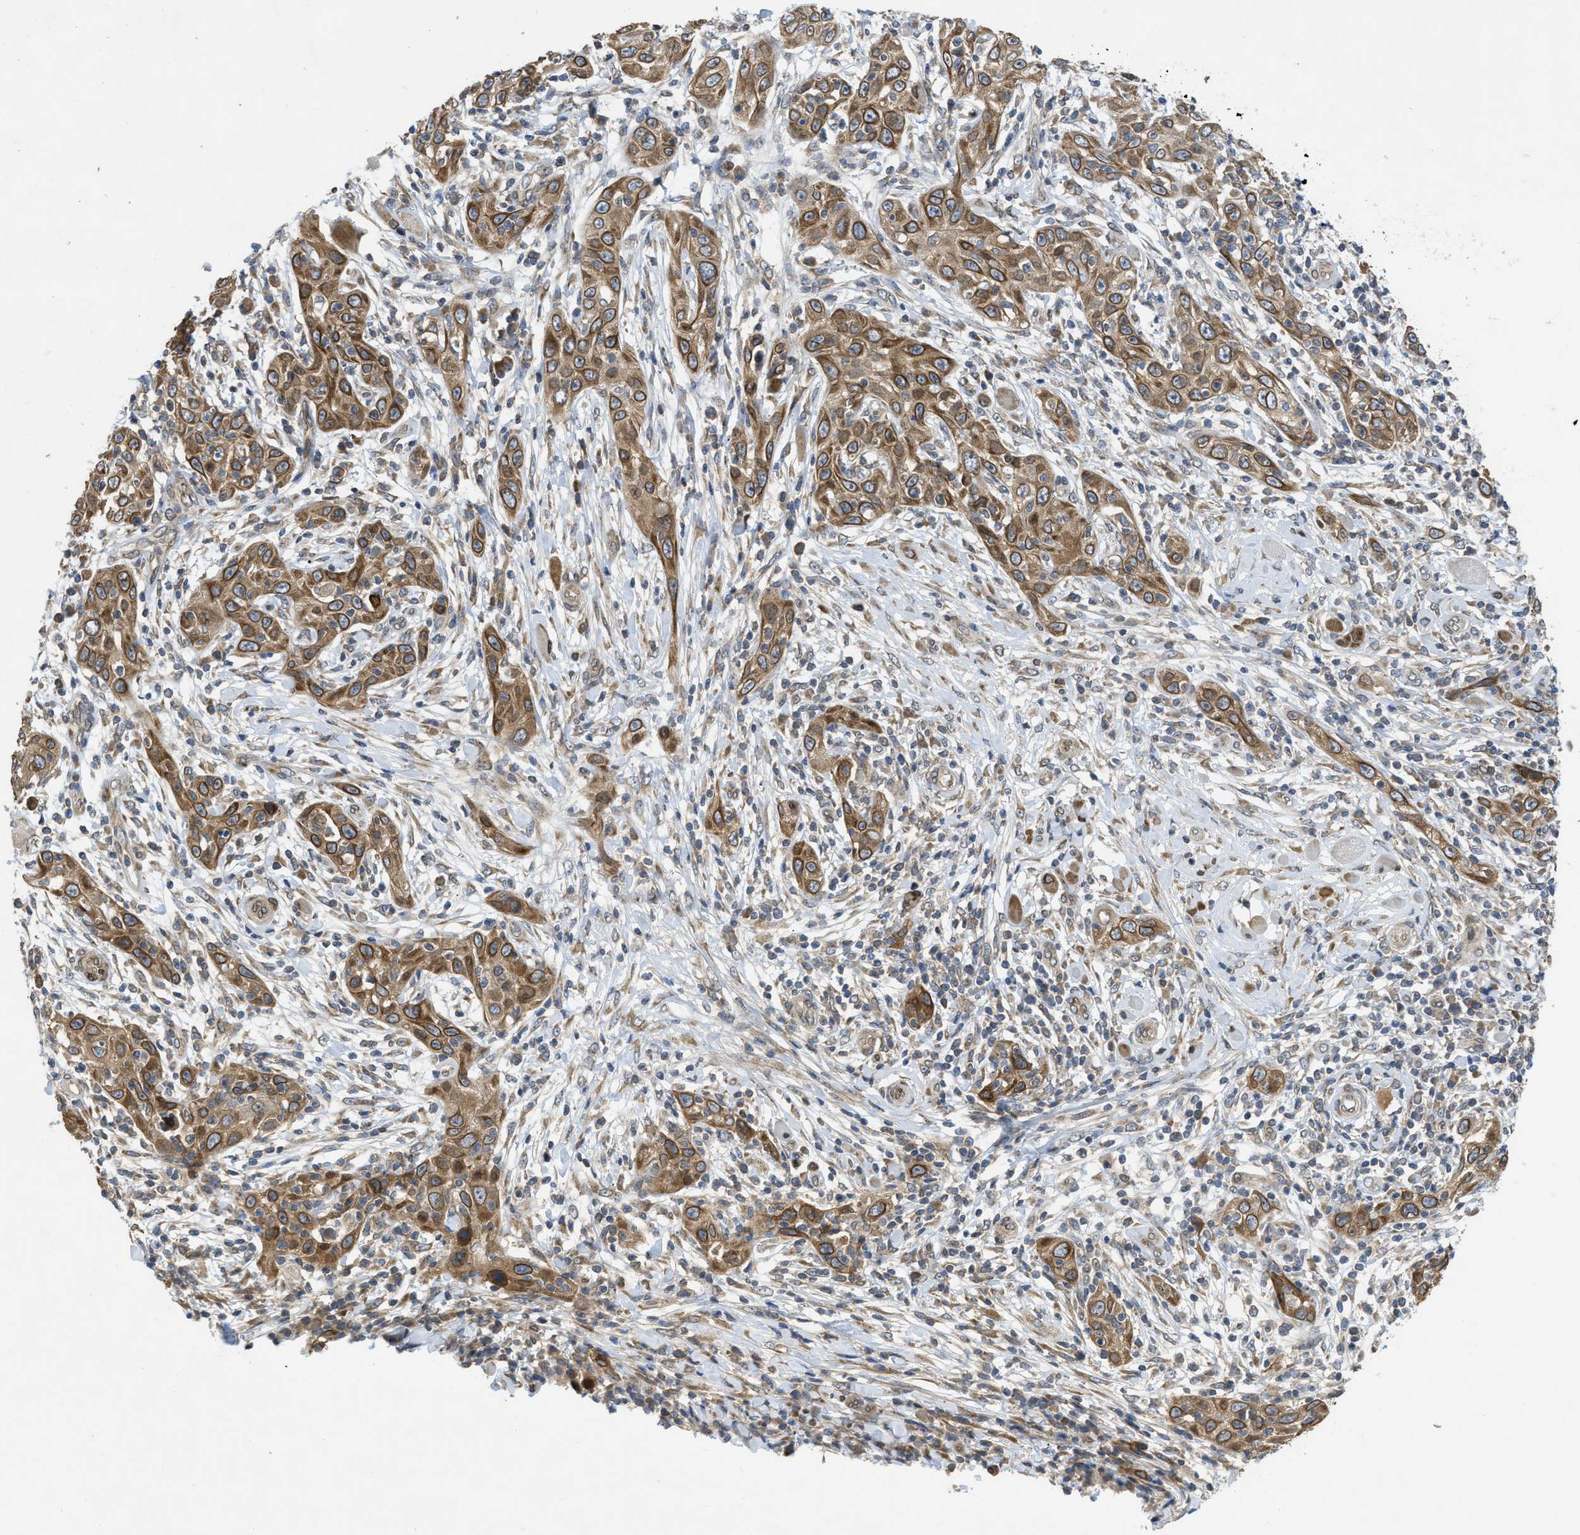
{"staining": {"intensity": "moderate", "quantity": ">75%", "location": "cytoplasmic/membranous"}, "tissue": "skin cancer", "cell_type": "Tumor cells", "image_type": "cancer", "snomed": [{"axis": "morphology", "description": "Squamous cell carcinoma, NOS"}, {"axis": "topography", "description": "Skin"}], "caption": "Immunohistochemistry micrograph of human squamous cell carcinoma (skin) stained for a protein (brown), which exhibits medium levels of moderate cytoplasmic/membranous expression in about >75% of tumor cells.", "gene": "EIF2AK3", "patient": {"sex": "female", "age": 88}}